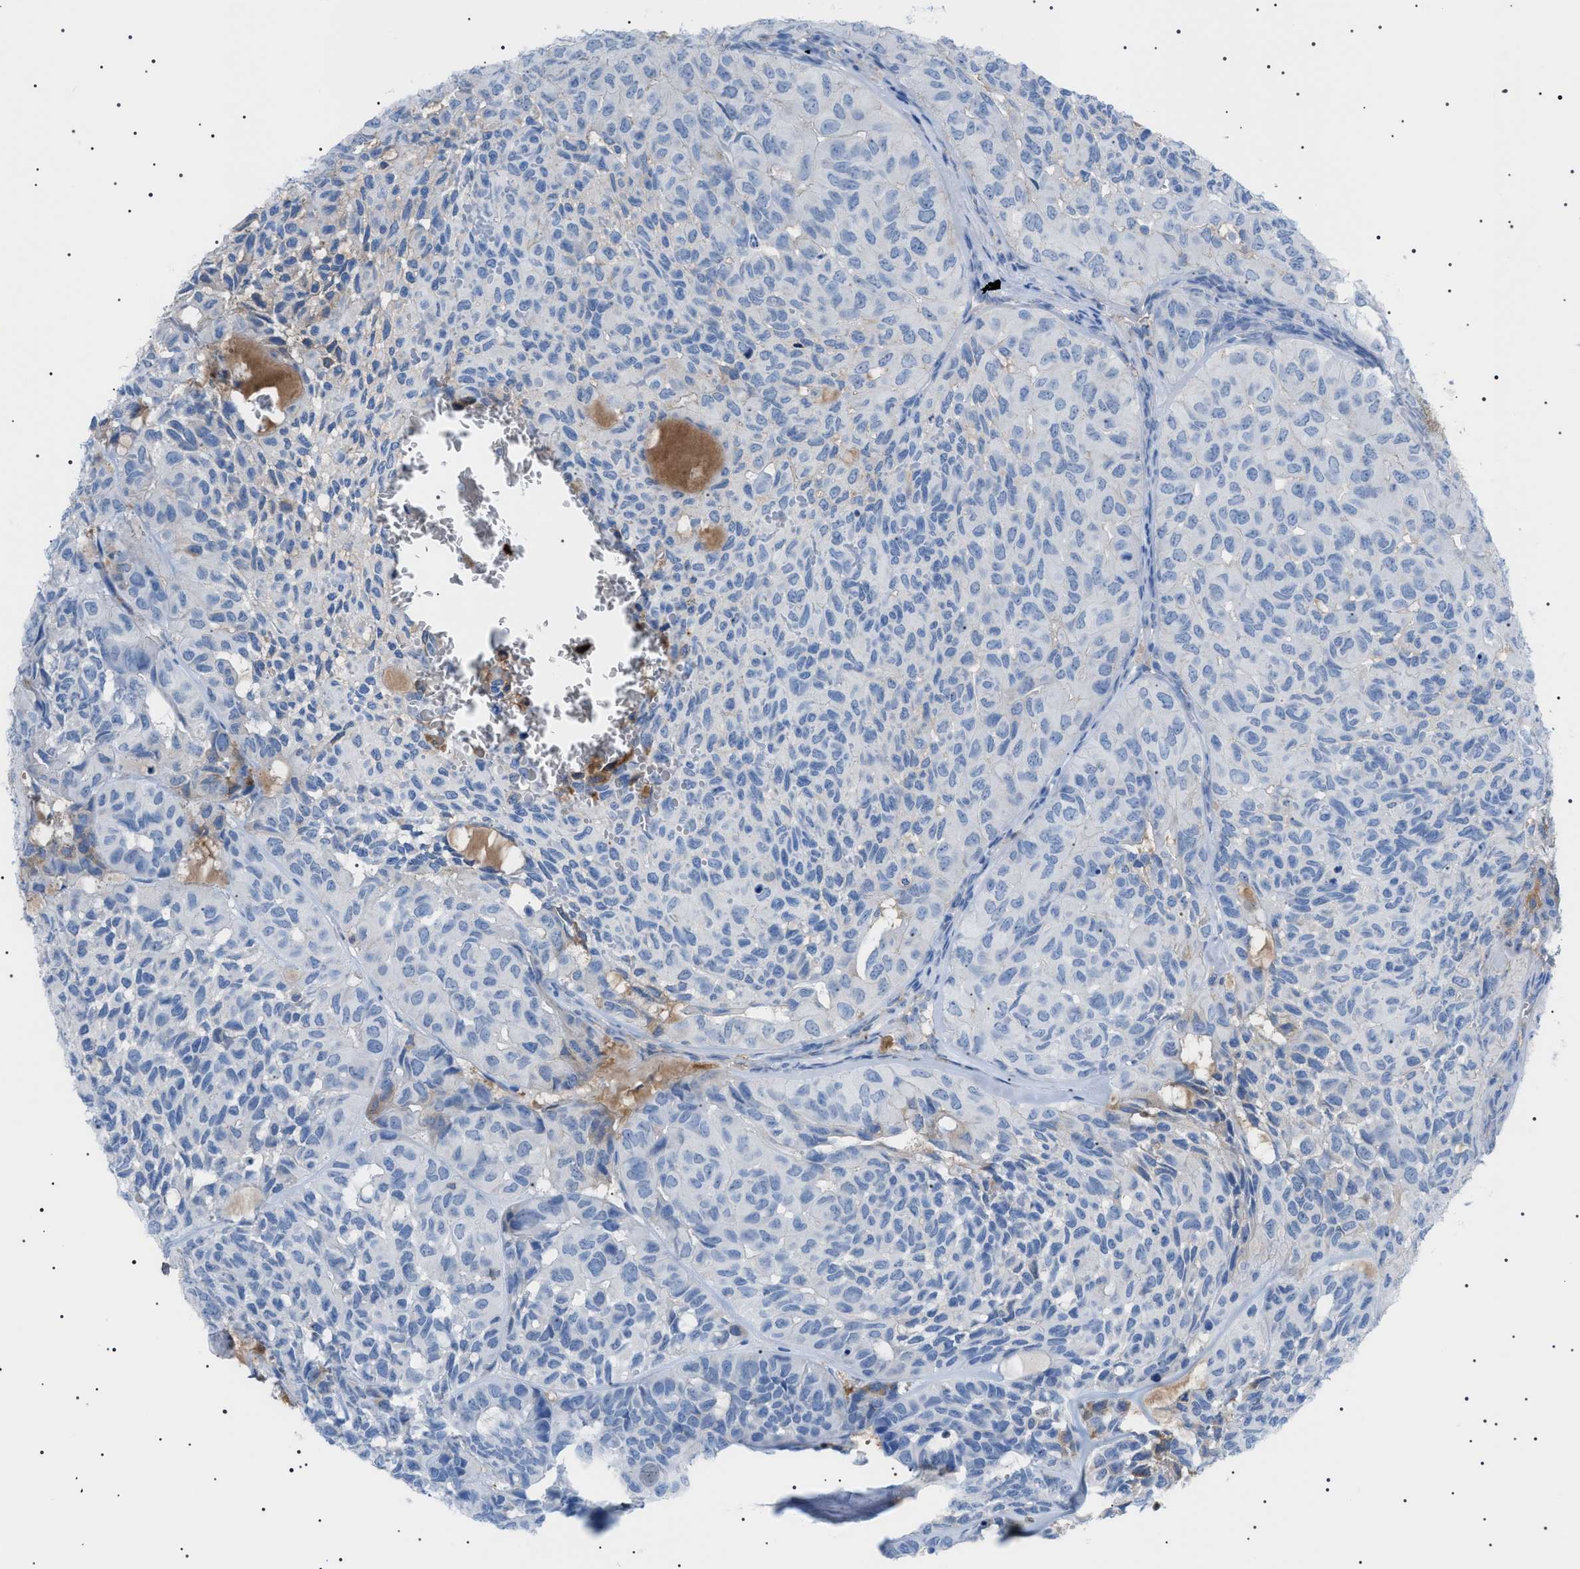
{"staining": {"intensity": "negative", "quantity": "none", "location": "none"}, "tissue": "head and neck cancer", "cell_type": "Tumor cells", "image_type": "cancer", "snomed": [{"axis": "morphology", "description": "Adenocarcinoma, NOS"}, {"axis": "topography", "description": "Salivary gland, NOS"}, {"axis": "topography", "description": "Head-Neck"}], "caption": "Tumor cells show no significant protein positivity in head and neck adenocarcinoma. (DAB (3,3'-diaminobenzidine) immunohistochemistry (IHC), high magnification).", "gene": "LPA", "patient": {"sex": "female", "age": 76}}